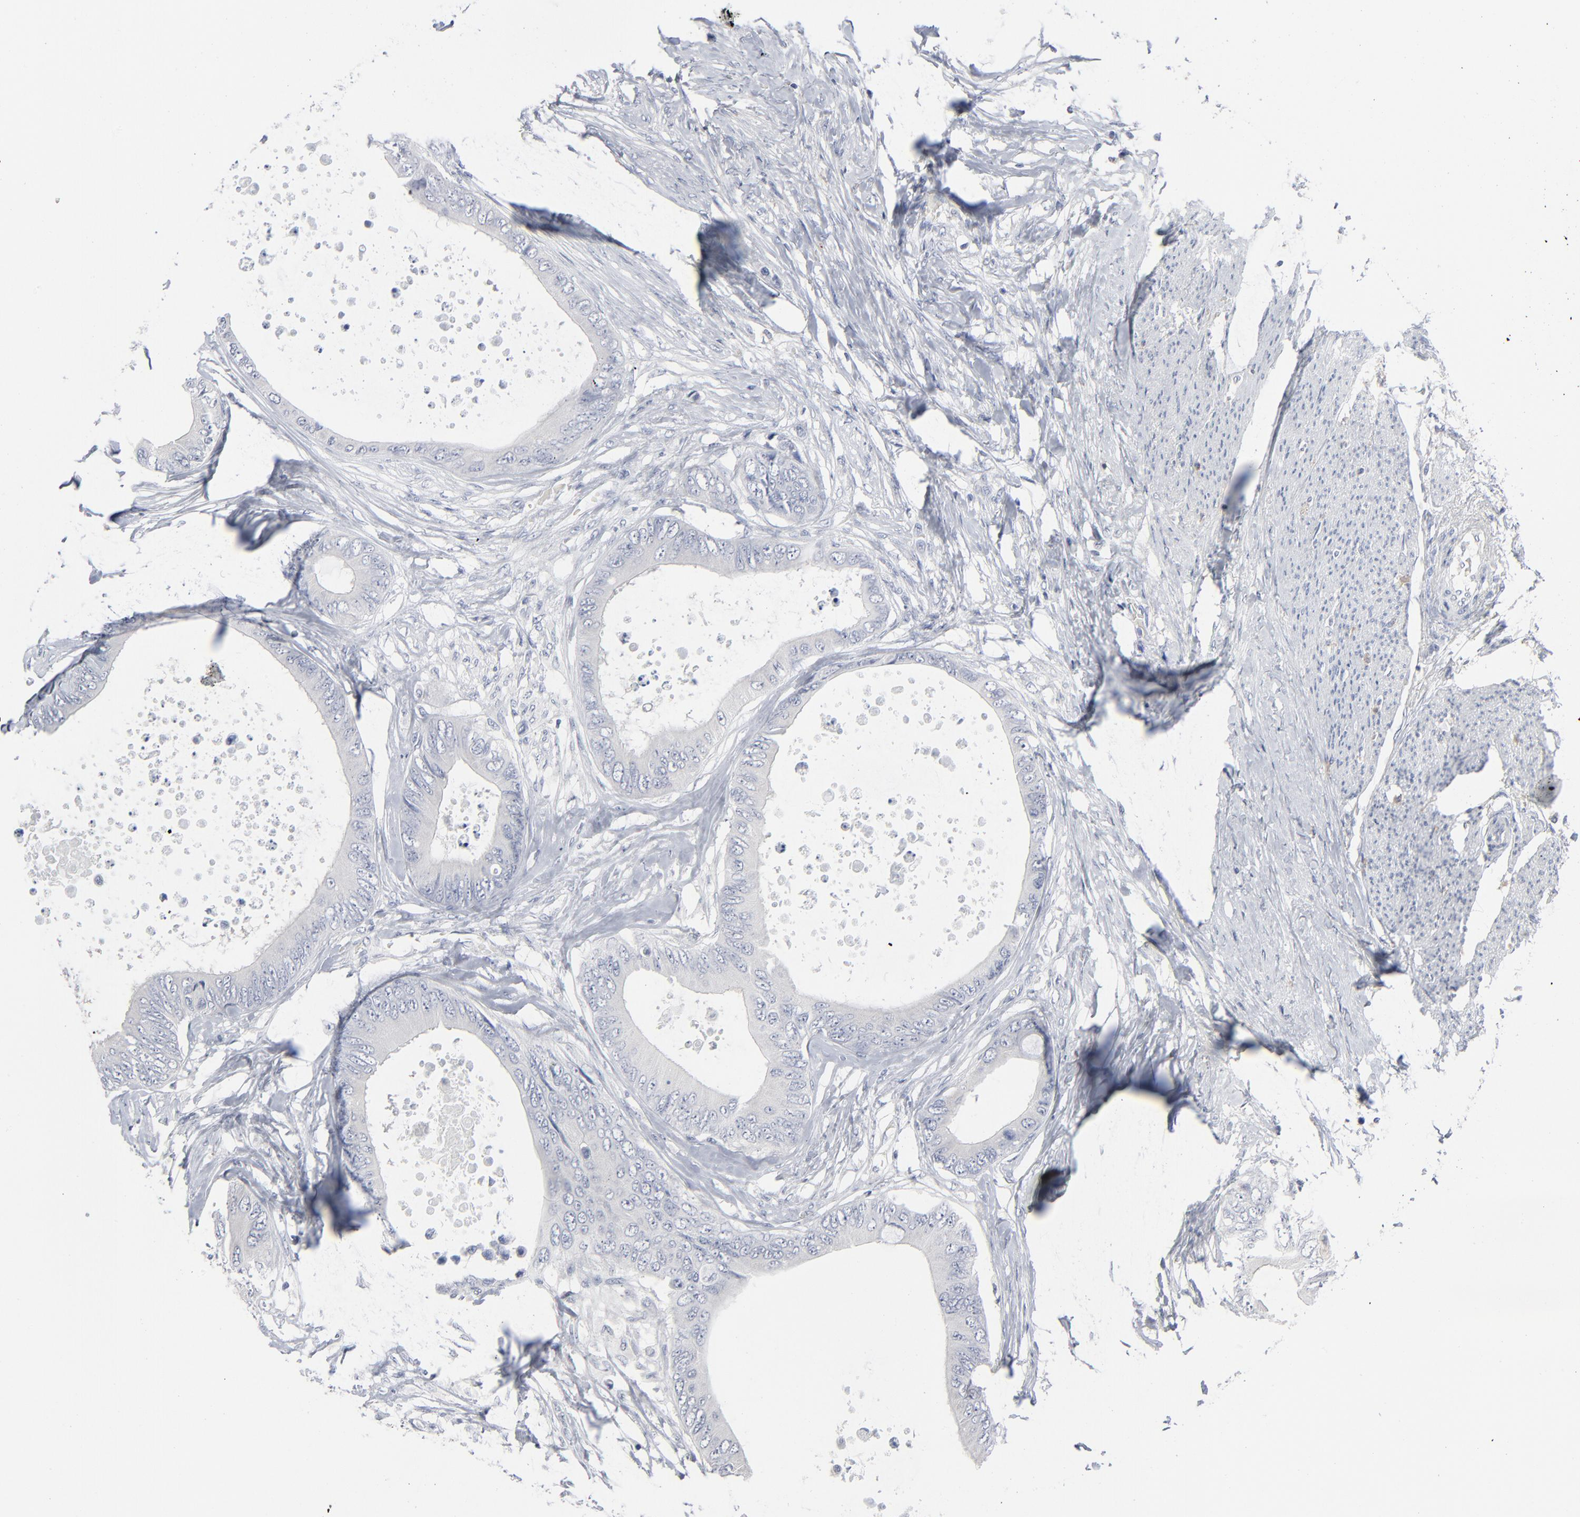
{"staining": {"intensity": "negative", "quantity": "none", "location": "none"}, "tissue": "colorectal cancer", "cell_type": "Tumor cells", "image_type": "cancer", "snomed": [{"axis": "morphology", "description": "Normal tissue, NOS"}, {"axis": "morphology", "description": "Adenocarcinoma, NOS"}, {"axis": "topography", "description": "Rectum"}, {"axis": "topography", "description": "Peripheral nerve tissue"}], "caption": "Immunohistochemical staining of human colorectal adenocarcinoma demonstrates no significant expression in tumor cells. (DAB (3,3'-diaminobenzidine) immunohistochemistry (IHC), high magnification).", "gene": "PAGE1", "patient": {"sex": "female", "age": 77}}